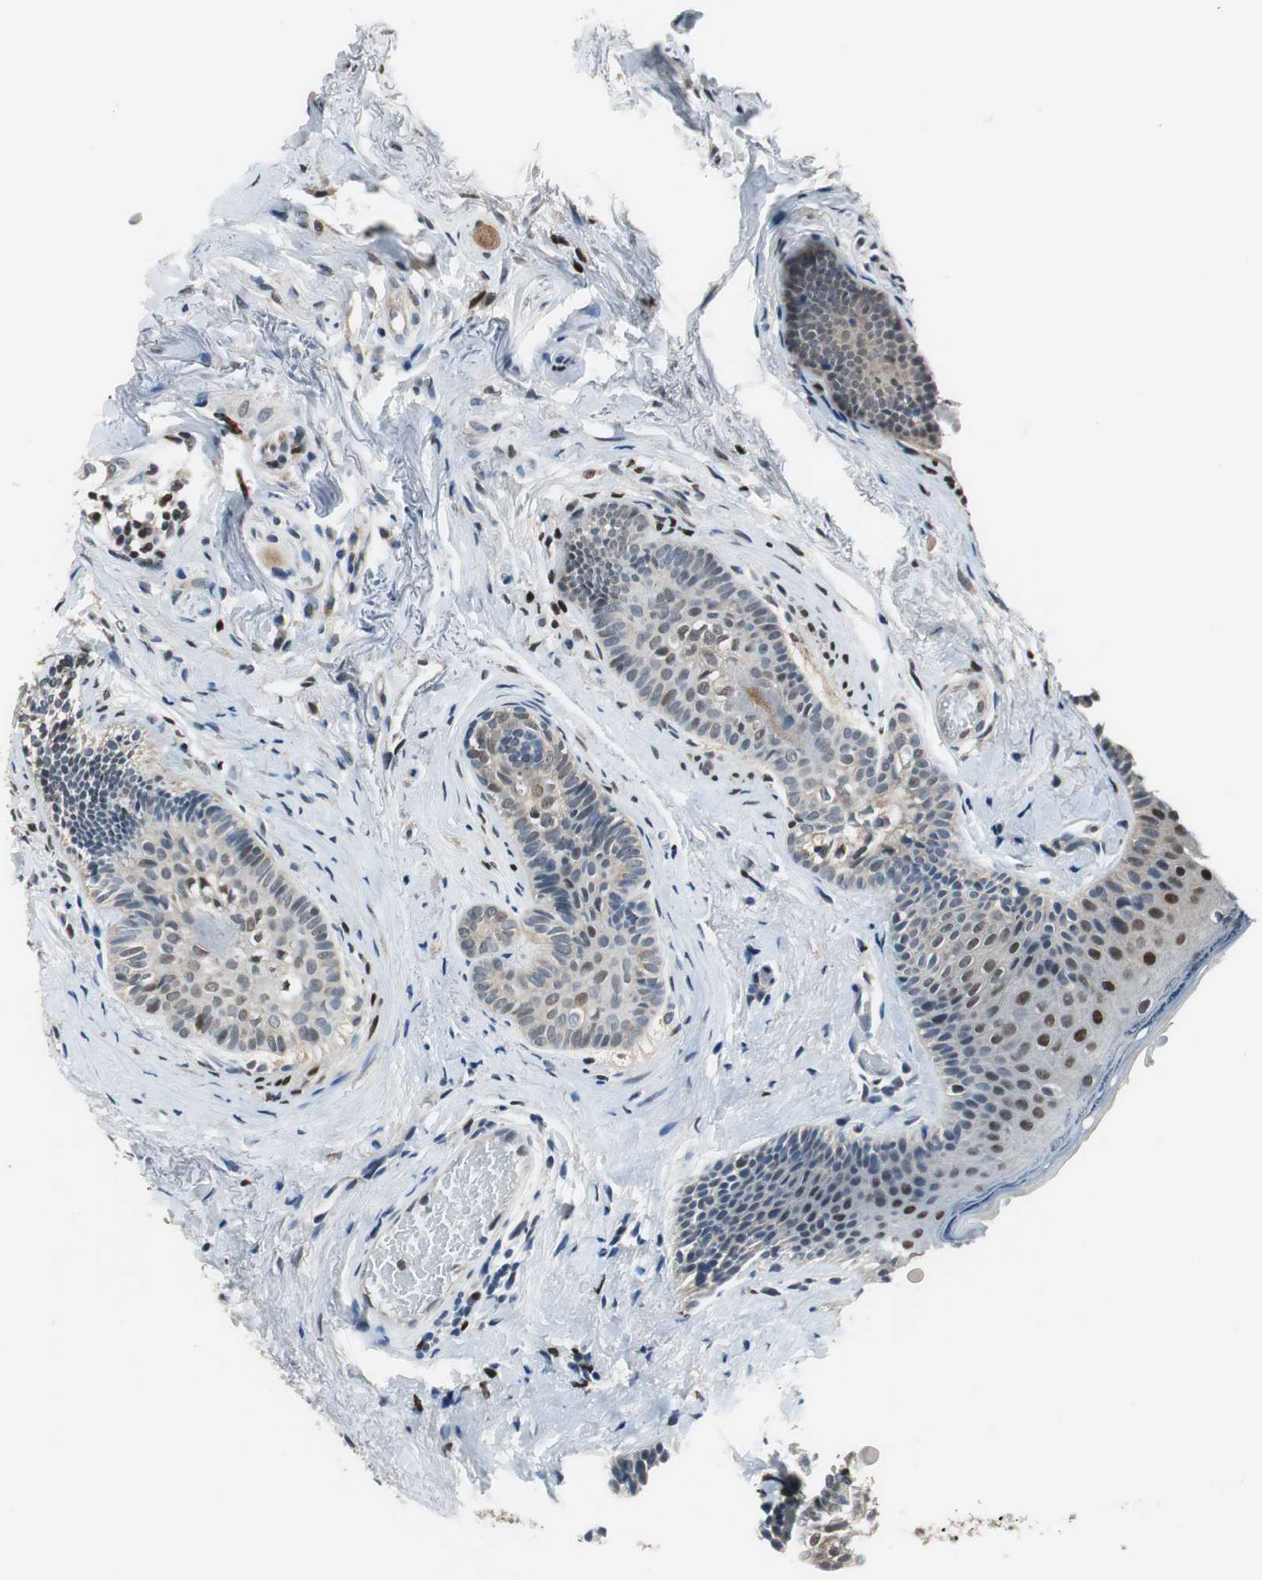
{"staining": {"intensity": "moderate", "quantity": "25%-75%", "location": "nuclear"}, "tissue": "skin cancer", "cell_type": "Tumor cells", "image_type": "cancer", "snomed": [{"axis": "morphology", "description": "Normal tissue, NOS"}, {"axis": "morphology", "description": "Basal cell carcinoma"}, {"axis": "topography", "description": "Skin"}], "caption": "Protein staining of skin basal cell carcinoma tissue shows moderate nuclear staining in about 25%-75% of tumor cells. (brown staining indicates protein expression, while blue staining denotes nuclei).", "gene": "MAFB", "patient": {"sex": "female", "age": 69}}